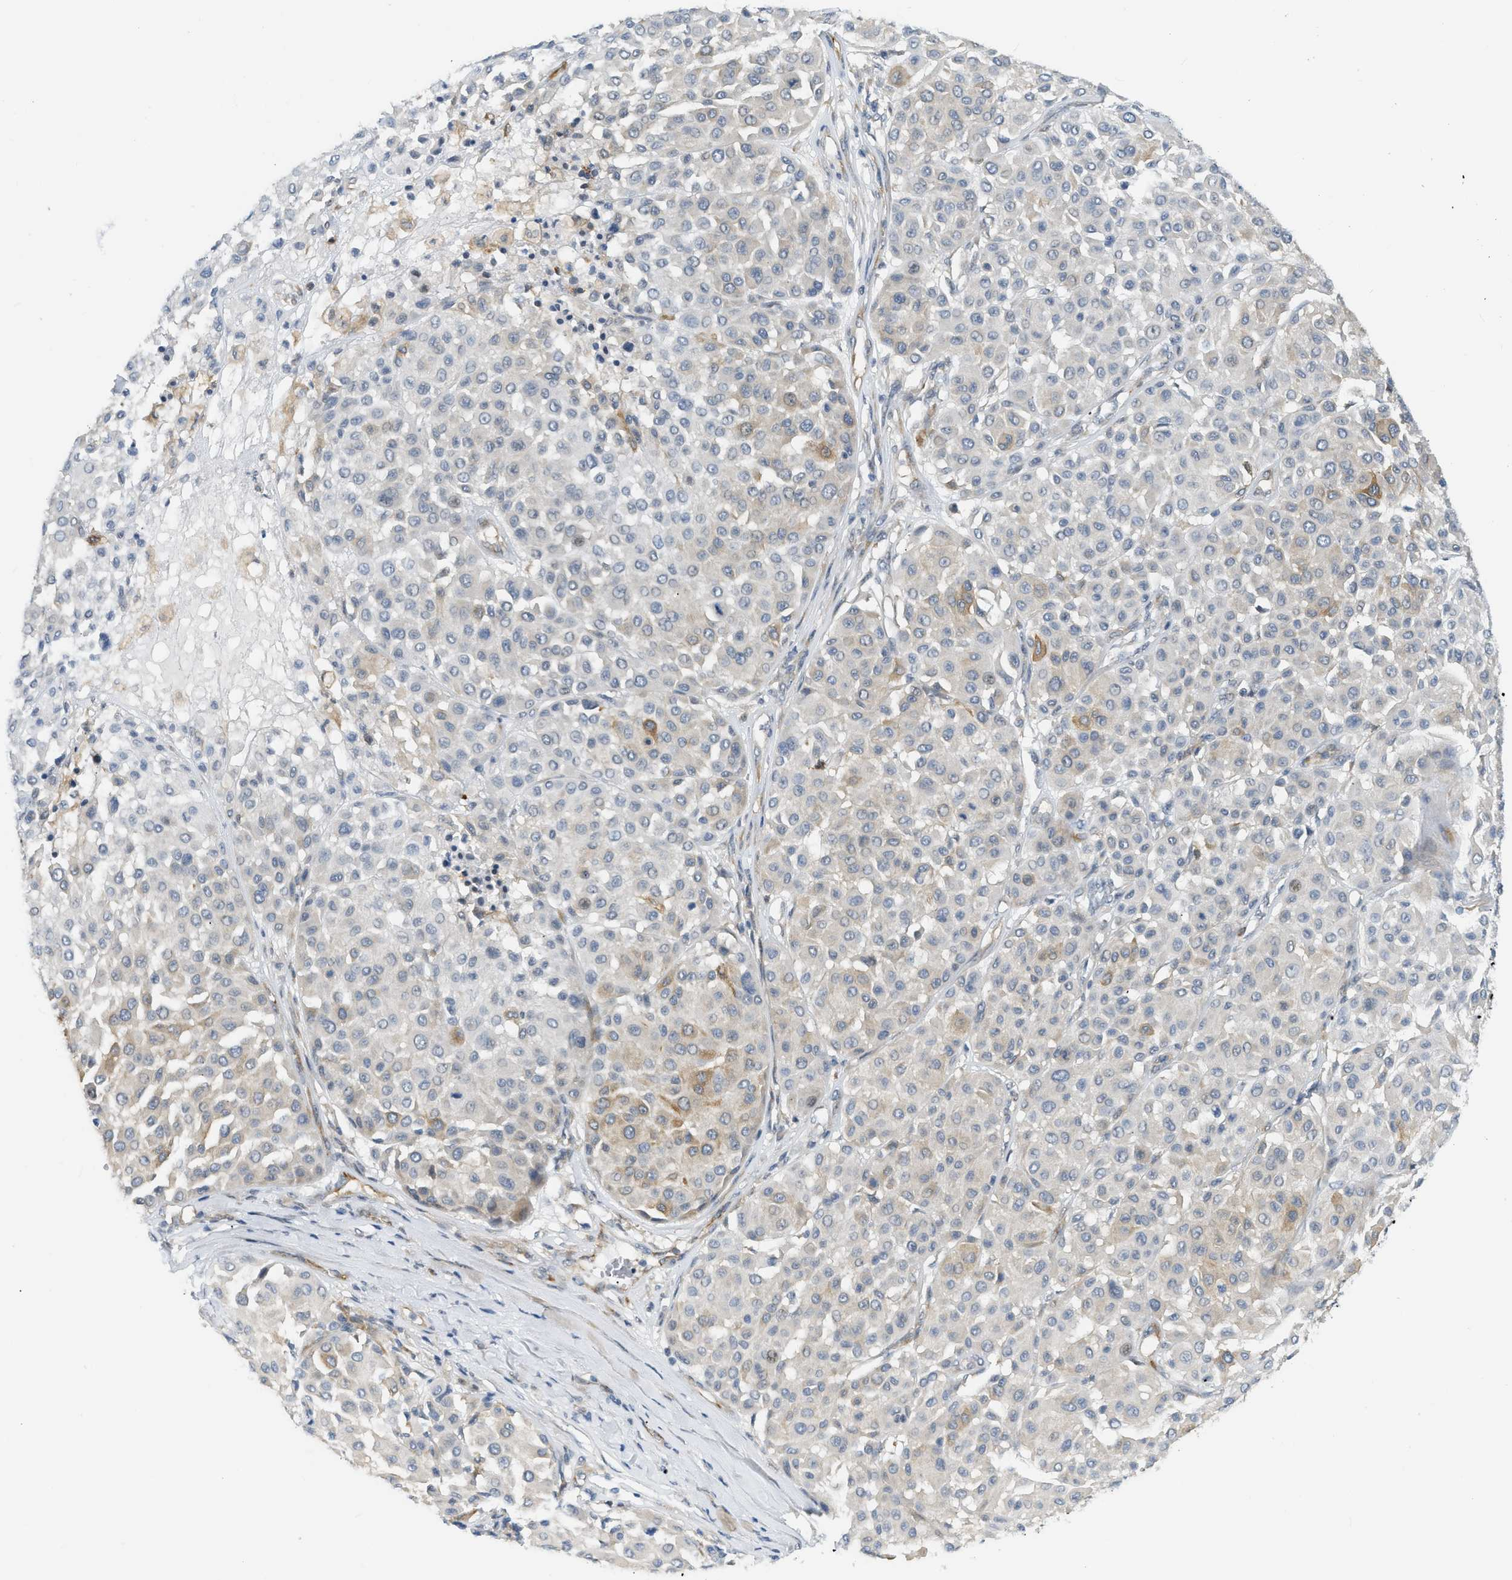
{"staining": {"intensity": "moderate", "quantity": "<25%", "location": "cytoplasmic/membranous"}, "tissue": "melanoma", "cell_type": "Tumor cells", "image_type": "cancer", "snomed": [{"axis": "morphology", "description": "Malignant melanoma, Metastatic site"}, {"axis": "topography", "description": "Soft tissue"}], "caption": "Moderate cytoplasmic/membranous positivity for a protein is present in approximately <25% of tumor cells of malignant melanoma (metastatic site) using immunohistochemistry.", "gene": "ZNF408", "patient": {"sex": "male", "age": 41}}